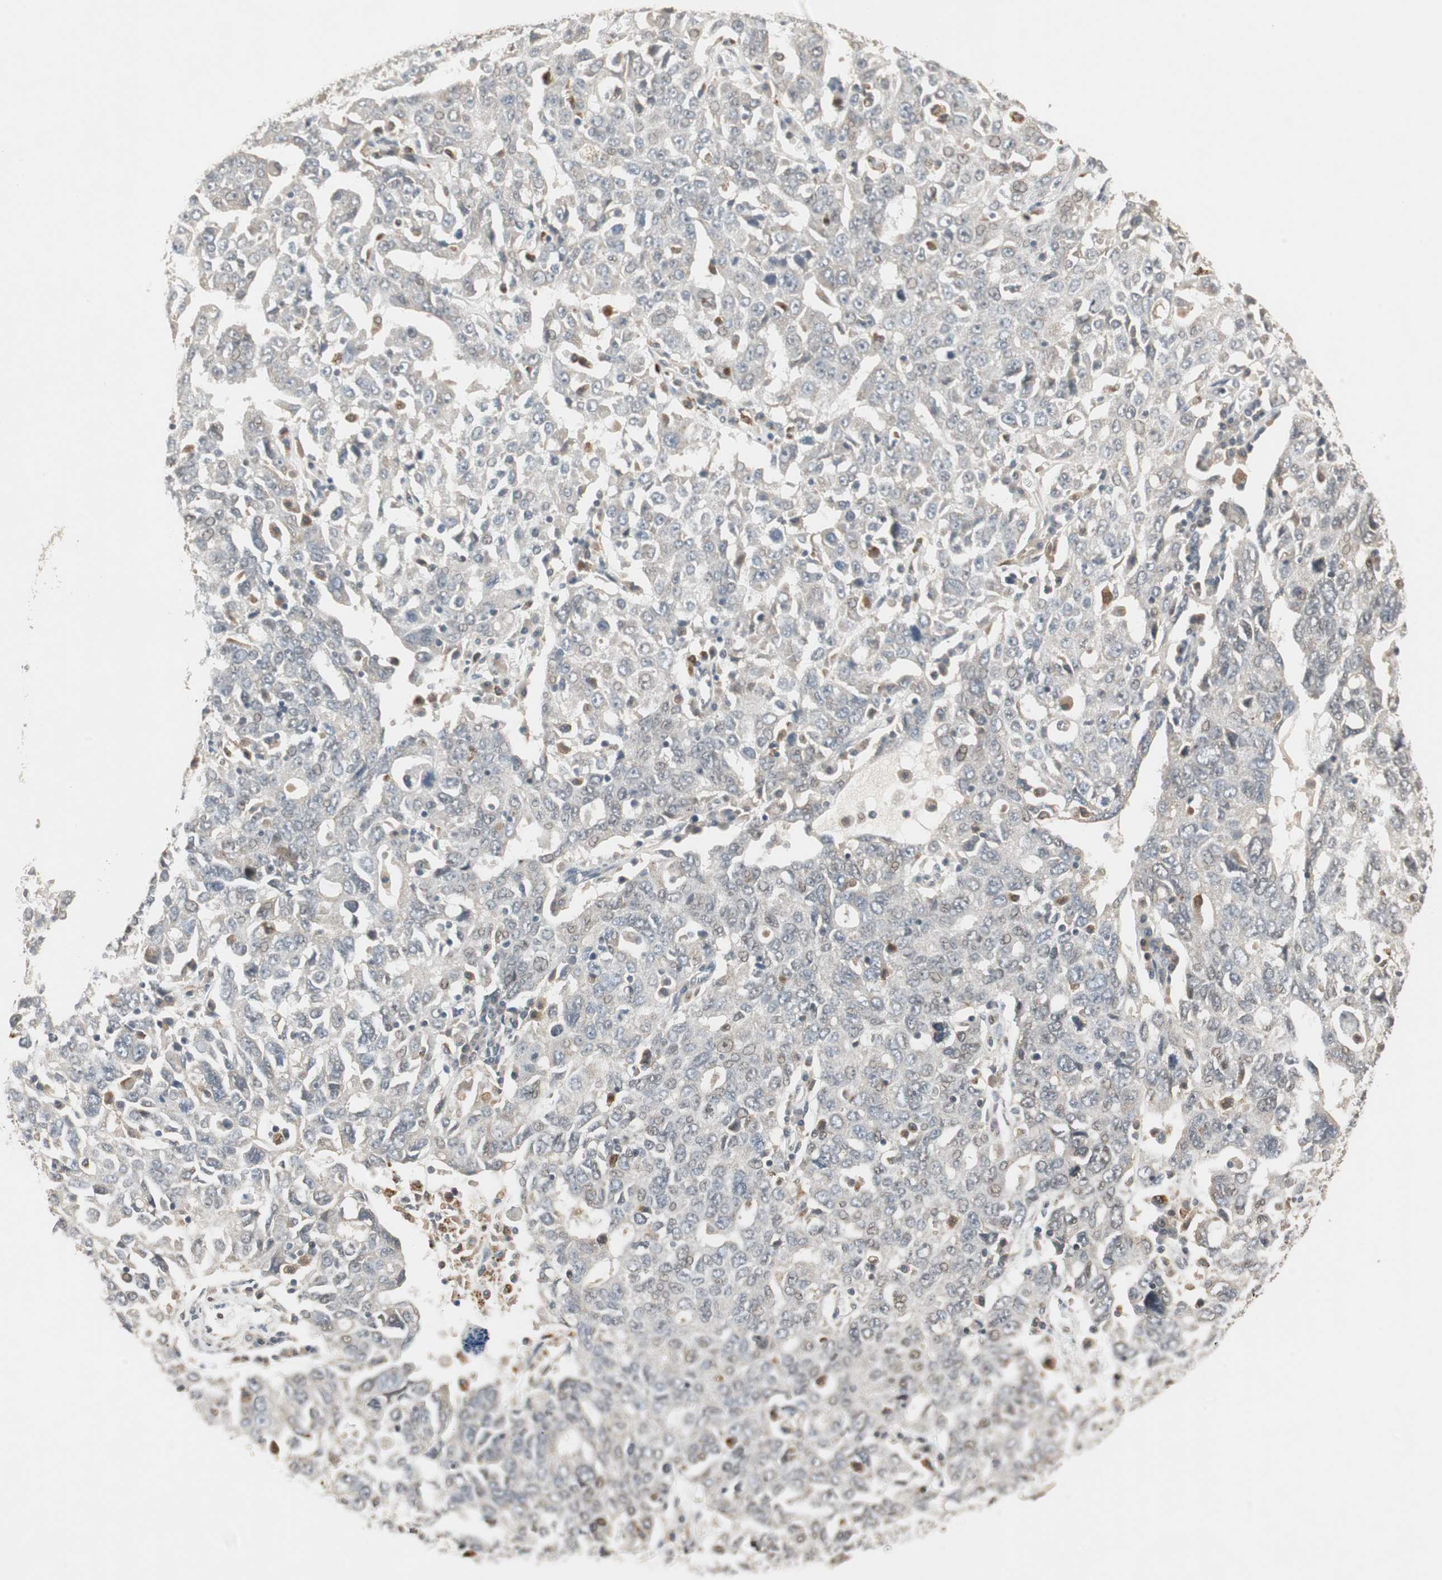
{"staining": {"intensity": "weak", "quantity": "<25%", "location": "nuclear"}, "tissue": "ovarian cancer", "cell_type": "Tumor cells", "image_type": "cancer", "snomed": [{"axis": "morphology", "description": "Carcinoma, endometroid"}, {"axis": "topography", "description": "Ovary"}], "caption": "Immunohistochemical staining of ovarian endometroid carcinoma shows no significant expression in tumor cells.", "gene": "SNX4", "patient": {"sex": "female", "age": 62}}